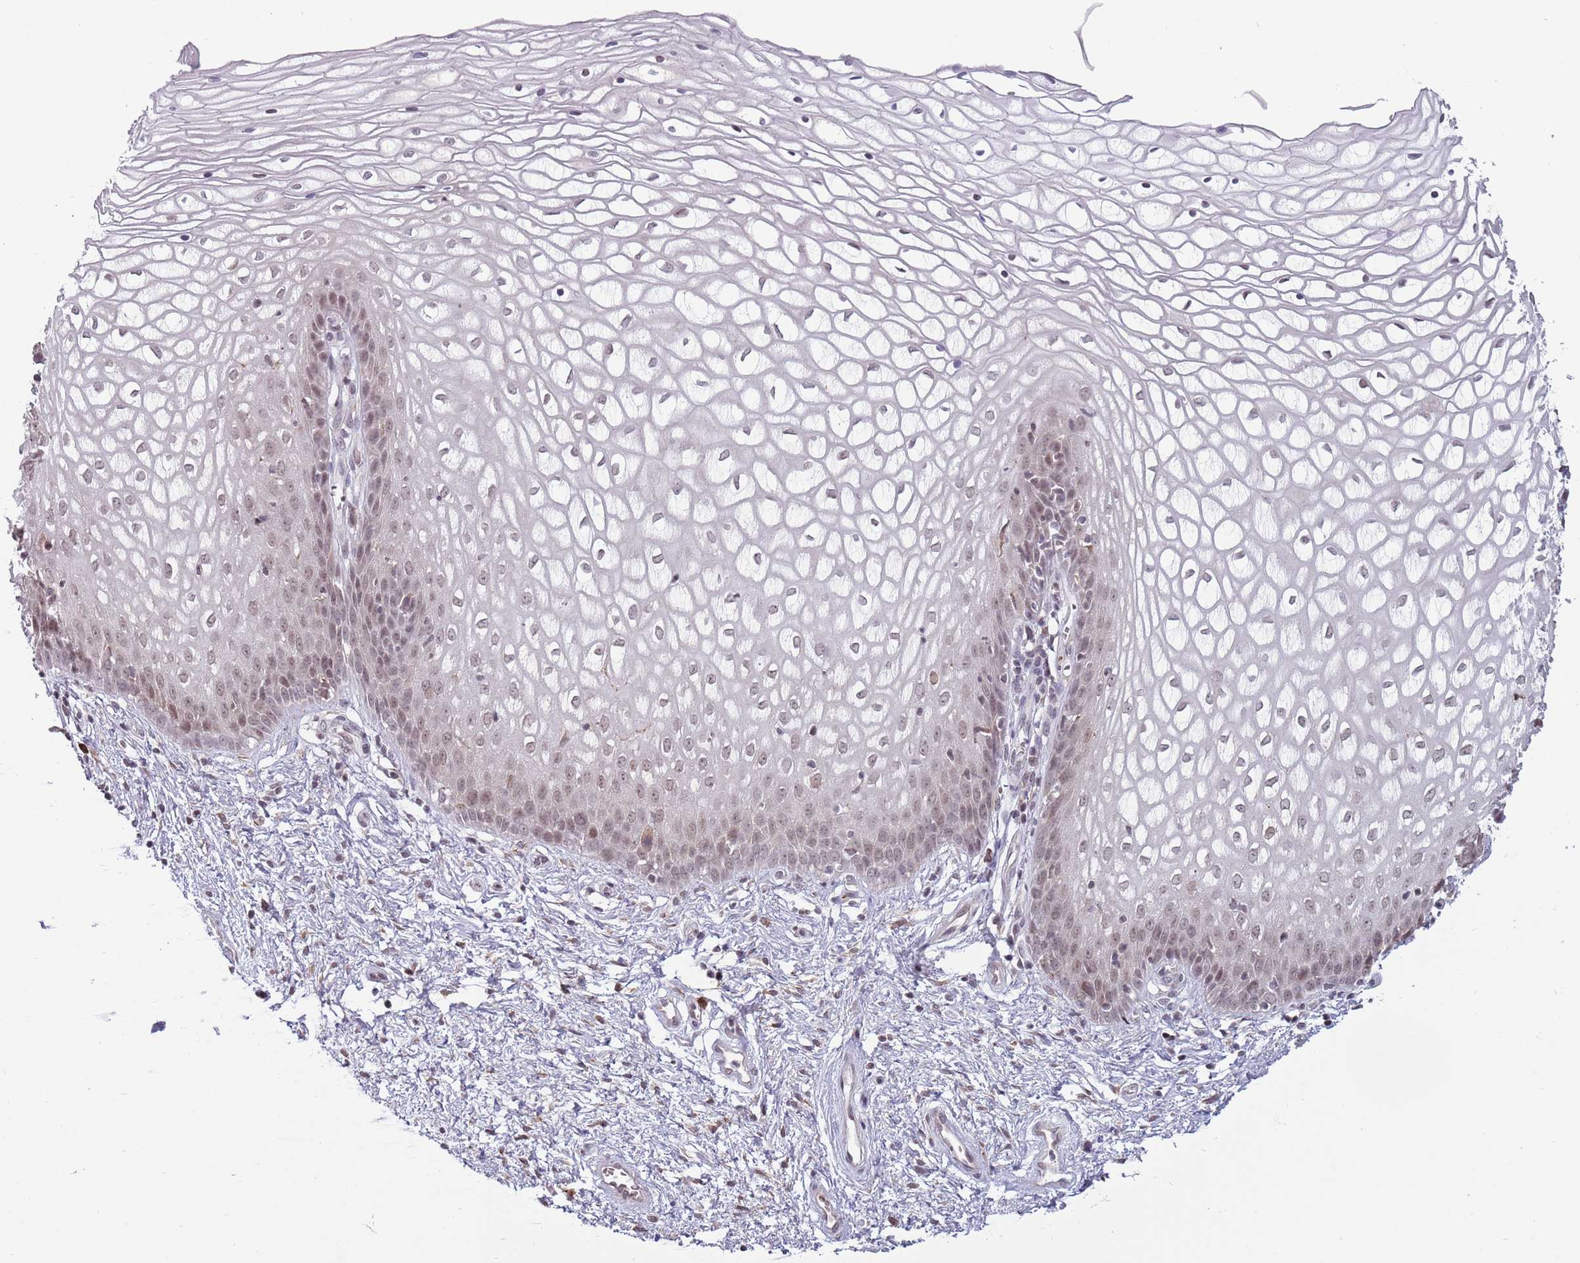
{"staining": {"intensity": "weak", "quantity": "25%-75%", "location": "nuclear"}, "tissue": "vagina", "cell_type": "Squamous epithelial cells", "image_type": "normal", "snomed": [{"axis": "morphology", "description": "Normal tissue, NOS"}, {"axis": "topography", "description": "Vagina"}], "caption": "Immunohistochemical staining of benign vagina displays weak nuclear protein staining in about 25%-75% of squamous epithelial cells.", "gene": "BARD1", "patient": {"sex": "female", "age": 34}}